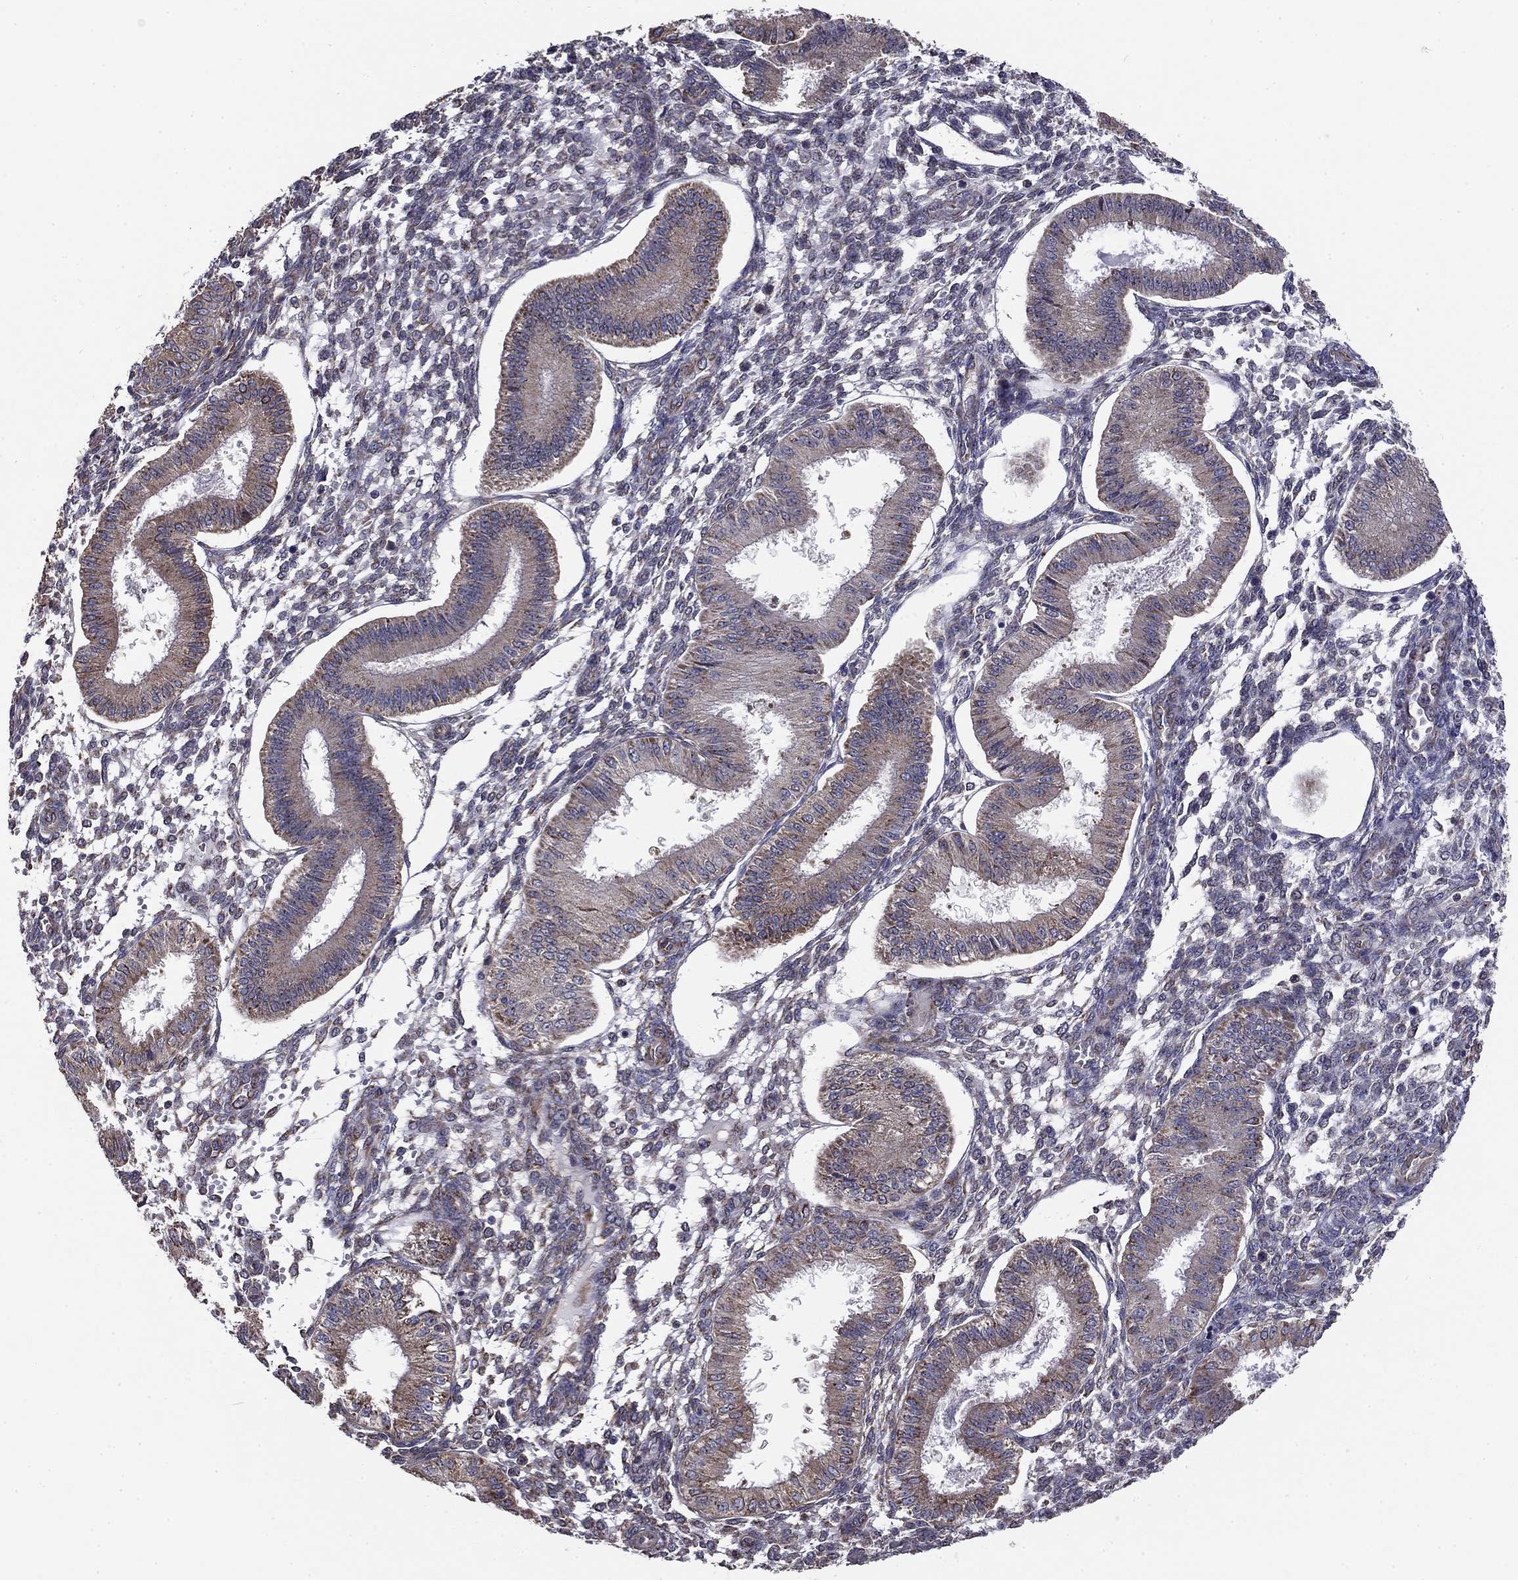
{"staining": {"intensity": "weak", "quantity": "<25%", "location": "cytoplasmic/membranous"}, "tissue": "endometrium", "cell_type": "Cells in endometrial stroma", "image_type": "normal", "snomed": [{"axis": "morphology", "description": "Normal tissue, NOS"}, {"axis": "topography", "description": "Endometrium"}], "caption": "DAB (3,3'-diaminobenzidine) immunohistochemical staining of benign endometrium exhibits no significant staining in cells in endometrial stroma.", "gene": "NKIRAS1", "patient": {"sex": "female", "age": 43}}